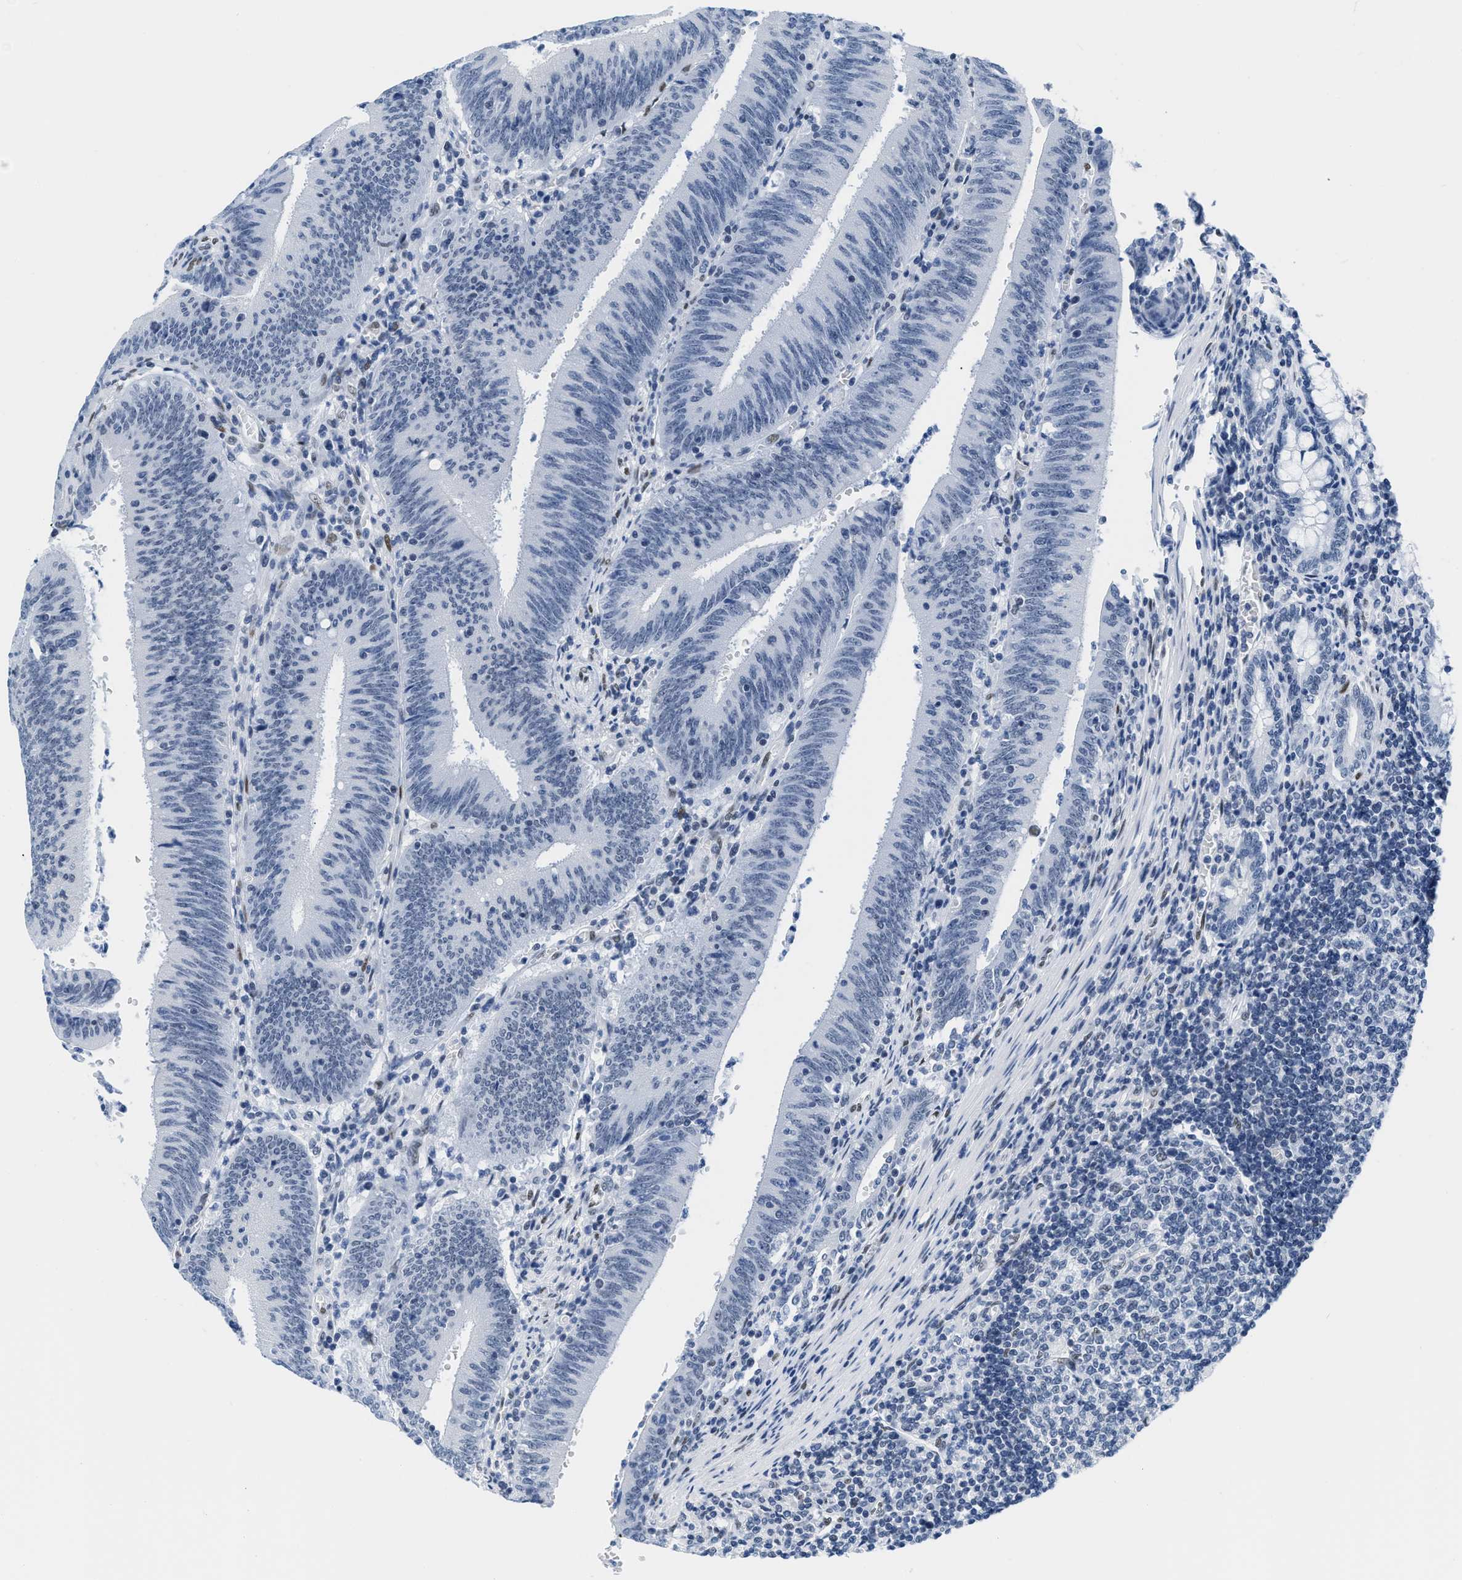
{"staining": {"intensity": "negative", "quantity": "none", "location": "none"}, "tissue": "colorectal cancer", "cell_type": "Tumor cells", "image_type": "cancer", "snomed": [{"axis": "morphology", "description": "Normal tissue, NOS"}, {"axis": "morphology", "description": "Adenocarcinoma, NOS"}, {"axis": "topography", "description": "Rectum"}], "caption": "Histopathology image shows no significant protein expression in tumor cells of colorectal adenocarcinoma.", "gene": "CTBP1", "patient": {"sex": "female", "age": 66}}